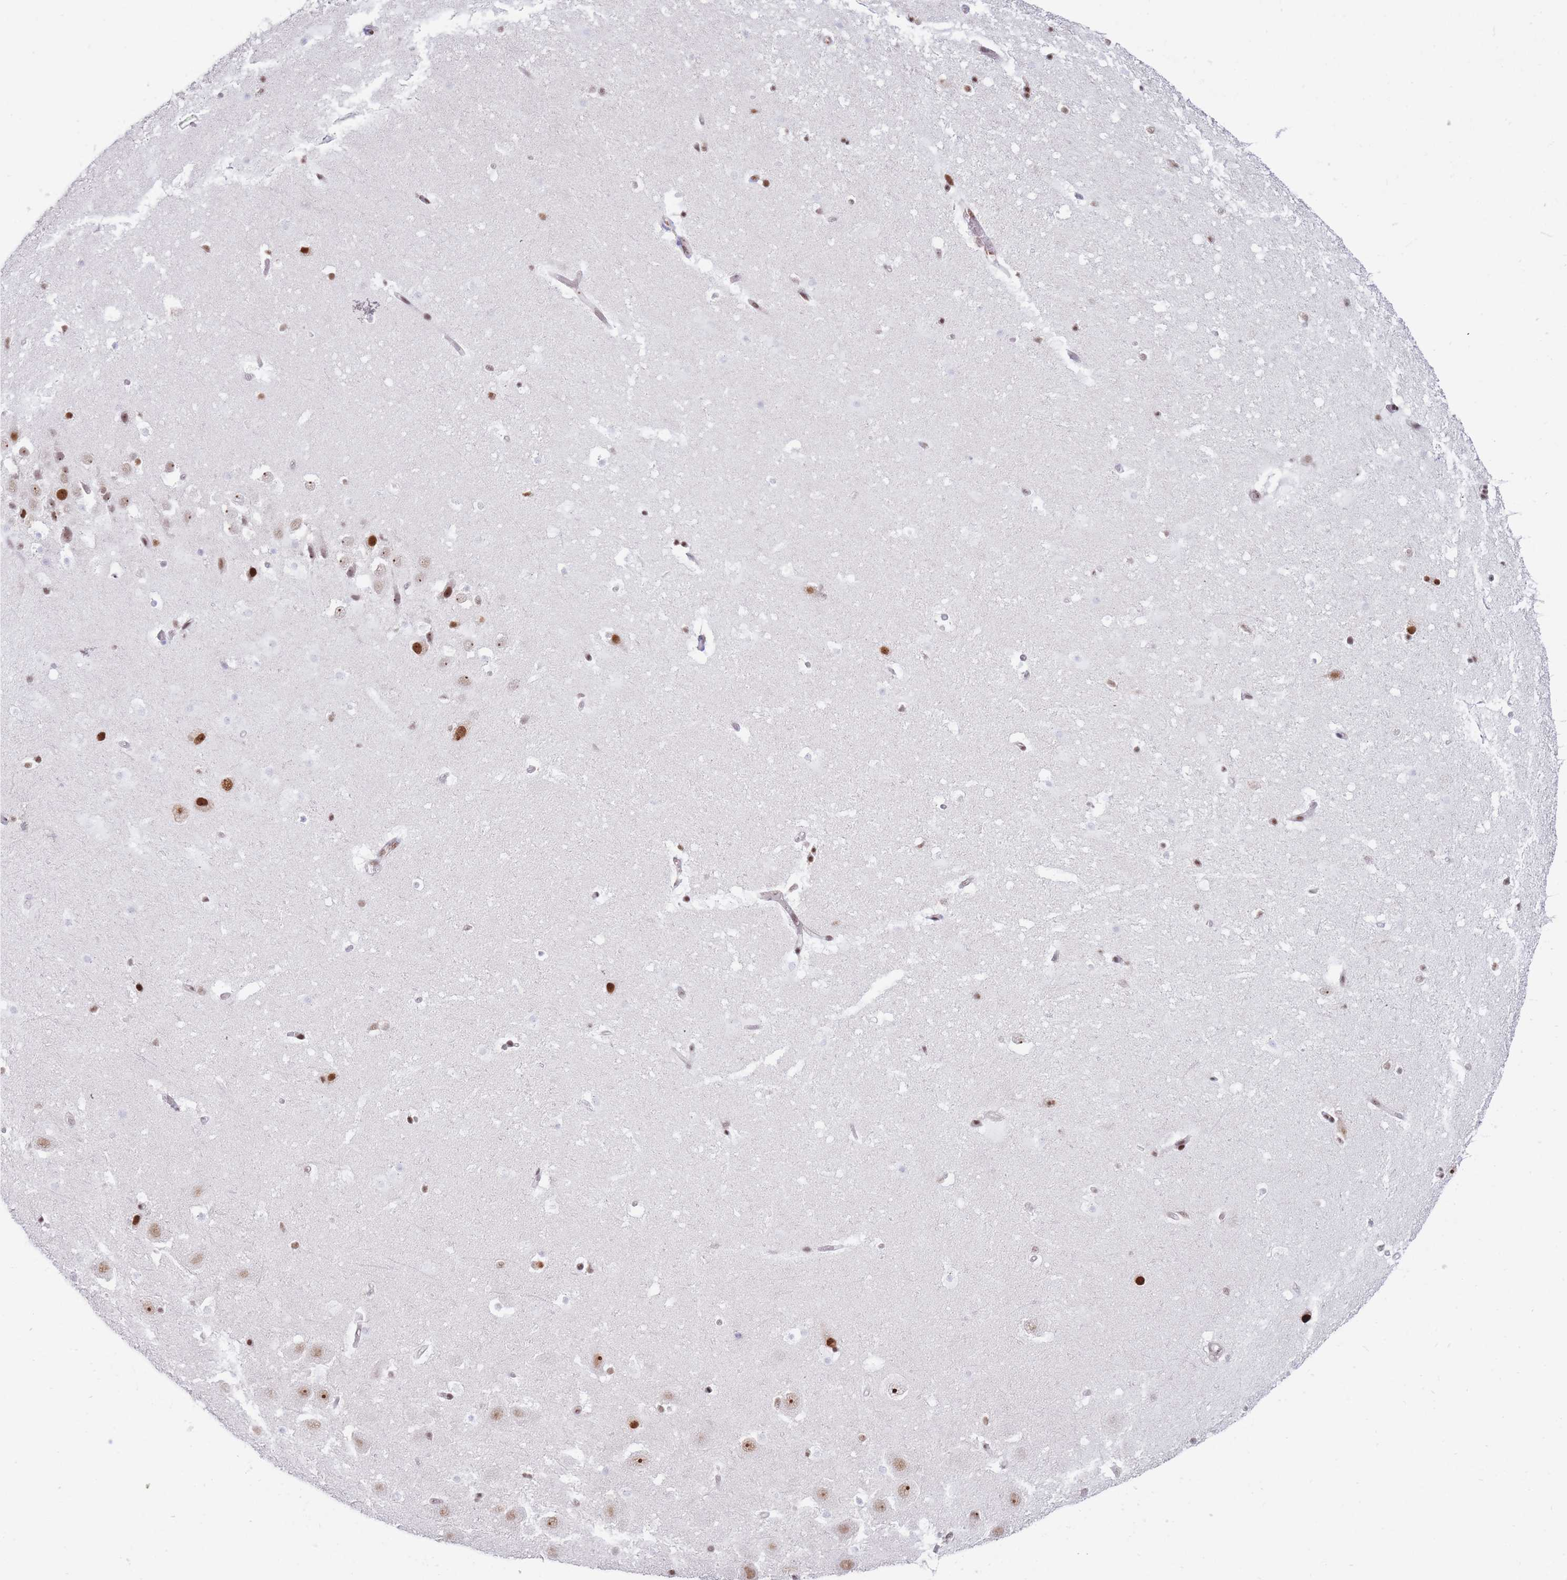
{"staining": {"intensity": "strong", "quantity": "<25%", "location": "nuclear"}, "tissue": "hippocampus", "cell_type": "Glial cells", "image_type": "normal", "snomed": [{"axis": "morphology", "description": "Normal tissue, NOS"}, {"axis": "topography", "description": "Hippocampus"}], "caption": "Immunohistochemistry image of benign hippocampus: human hippocampus stained using immunohistochemistry (IHC) exhibits medium levels of strong protein expression localized specifically in the nuclear of glial cells, appearing as a nuclear brown color.", "gene": "TARBP2", "patient": {"sex": "male", "age": 37}}